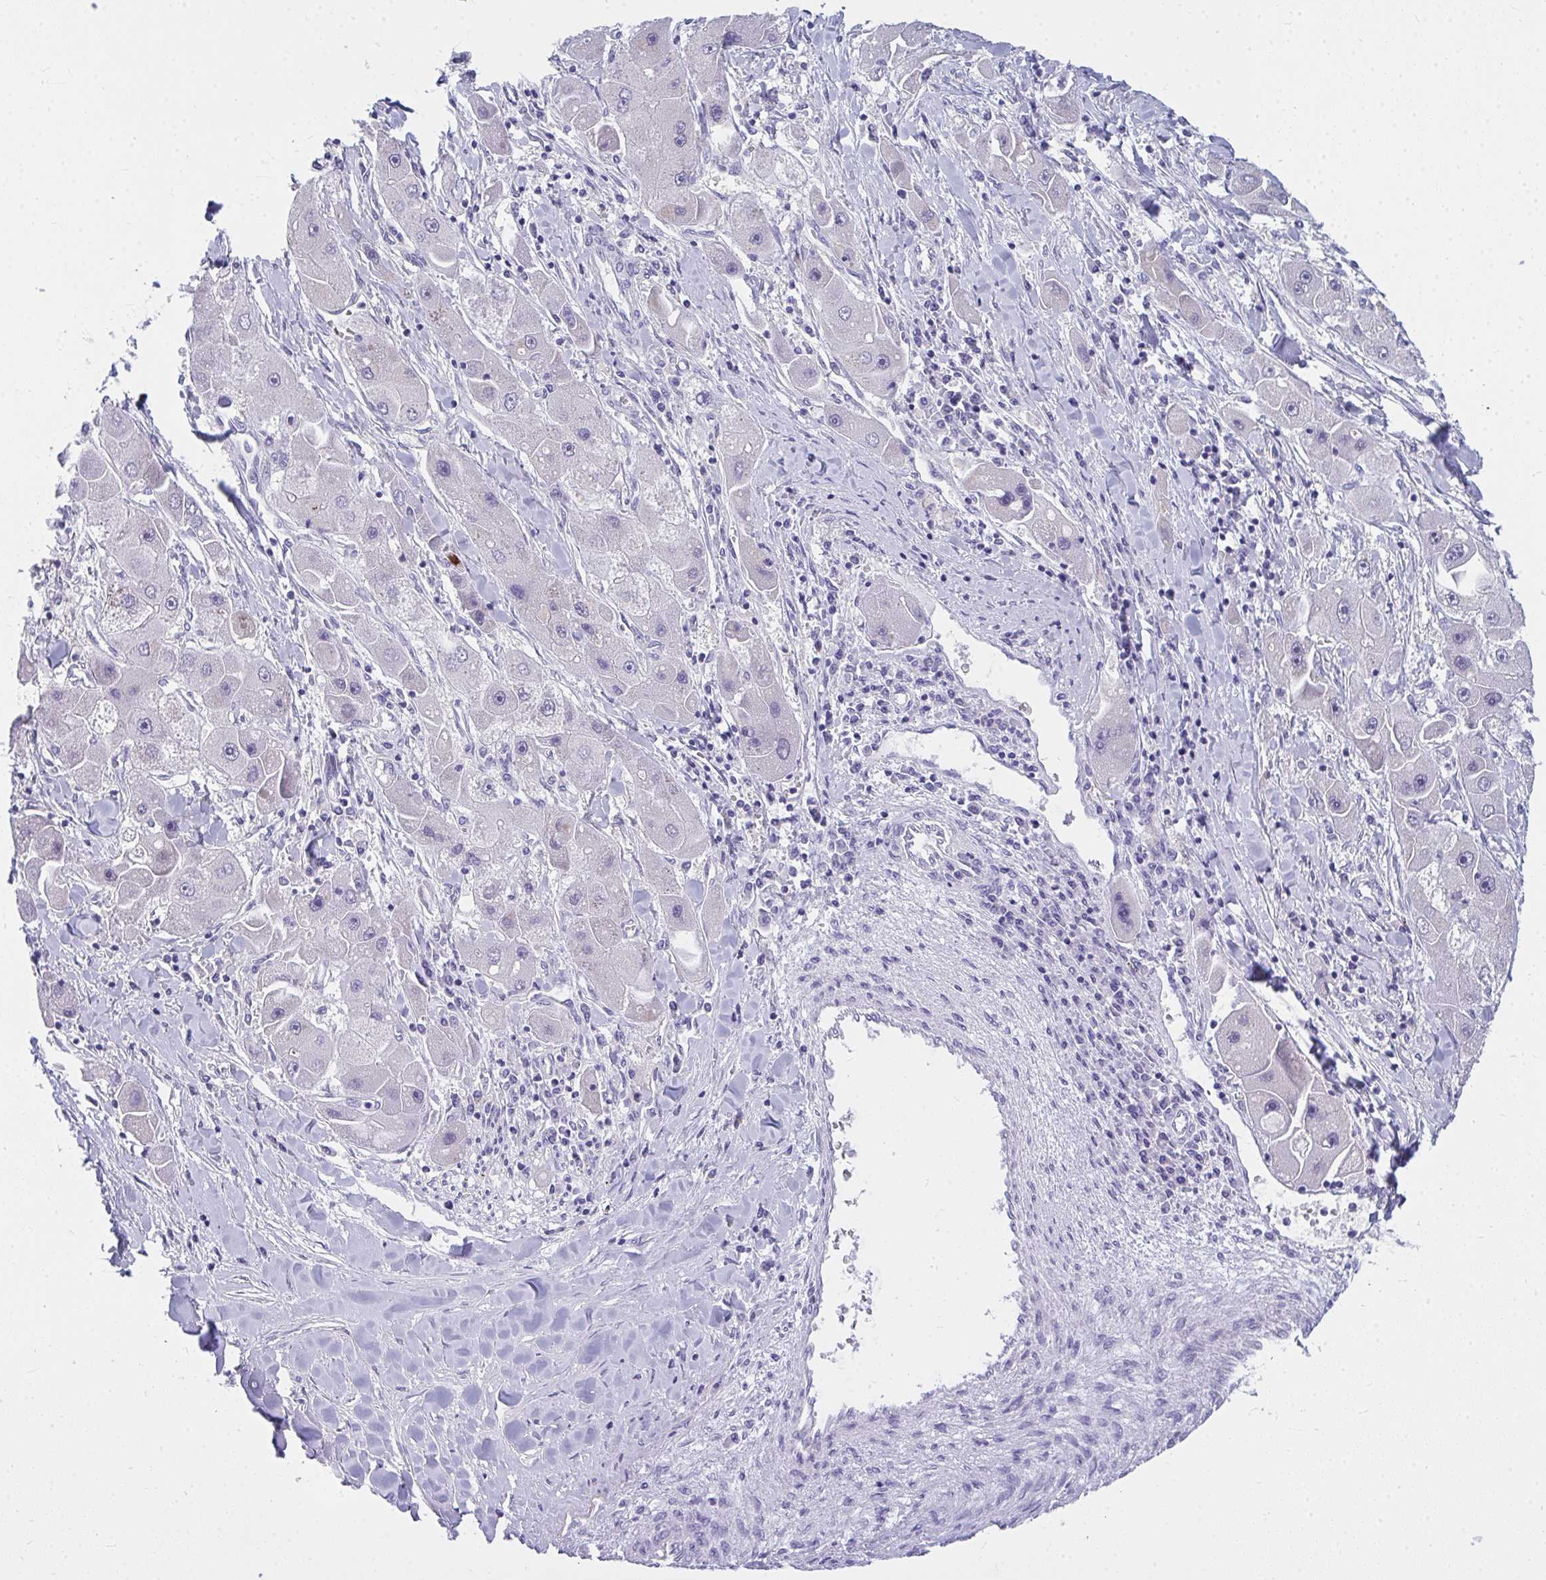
{"staining": {"intensity": "negative", "quantity": "none", "location": "none"}, "tissue": "liver cancer", "cell_type": "Tumor cells", "image_type": "cancer", "snomed": [{"axis": "morphology", "description": "Carcinoma, Hepatocellular, NOS"}, {"axis": "topography", "description": "Liver"}], "caption": "Immunohistochemical staining of hepatocellular carcinoma (liver) shows no significant expression in tumor cells. The staining was performed using DAB to visualize the protein expression in brown, while the nuclei were stained in blue with hematoxylin (Magnification: 20x).", "gene": "TSBP1", "patient": {"sex": "male", "age": 24}}